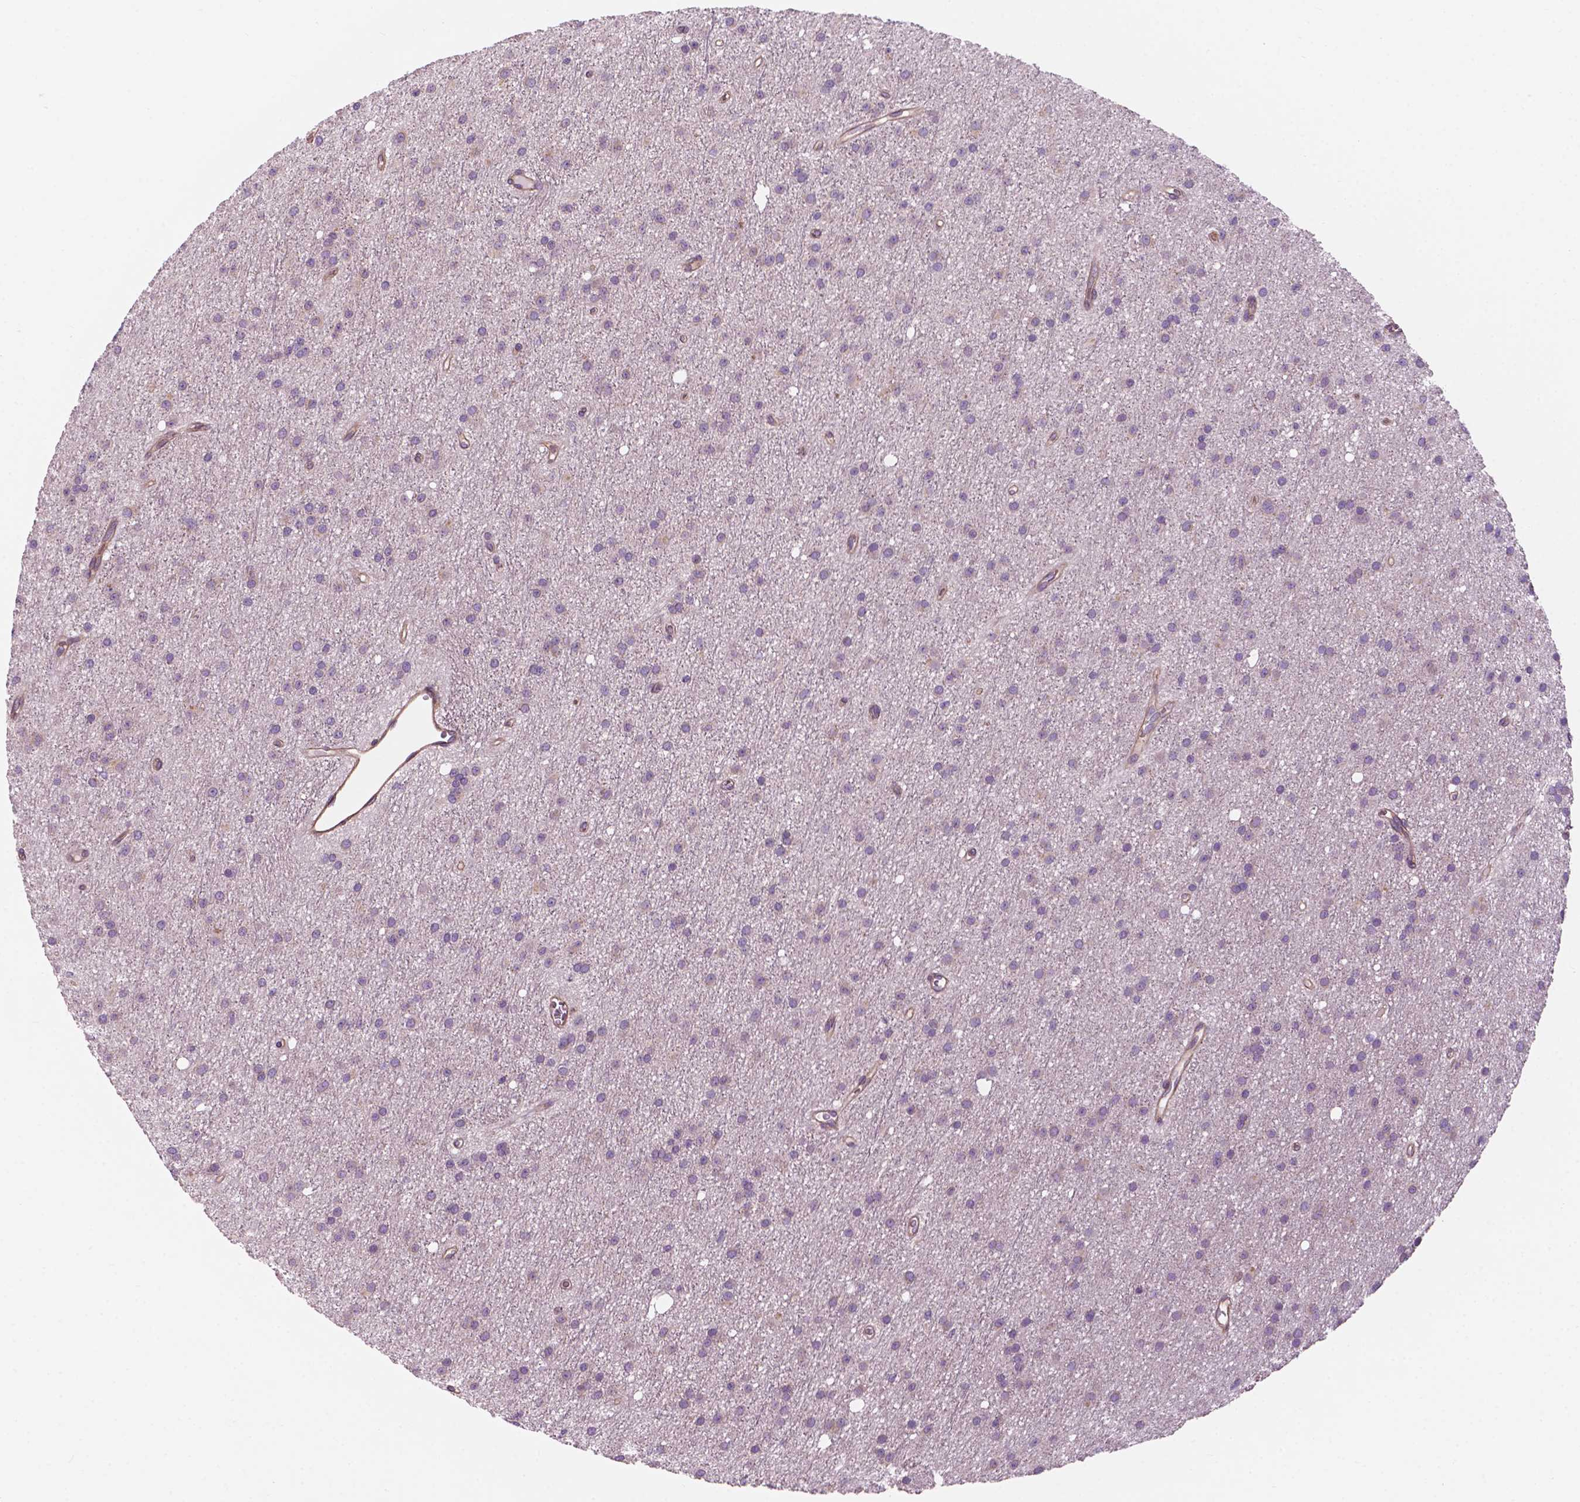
{"staining": {"intensity": "negative", "quantity": "none", "location": "none"}, "tissue": "glioma", "cell_type": "Tumor cells", "image_type": "cancer", "snomed": [{"axis": "morphology", "description": "Glioma, malignant, Low grade"}, {"axis": "topography", "description": "Brain"}], "caption": "Immunohistochemistry (IHC) of human malignant glioma (low-grade) exhibits no staining in tumor cells.", "gene": "SURF4", "patient": {"sex": "male", "age": 27}}